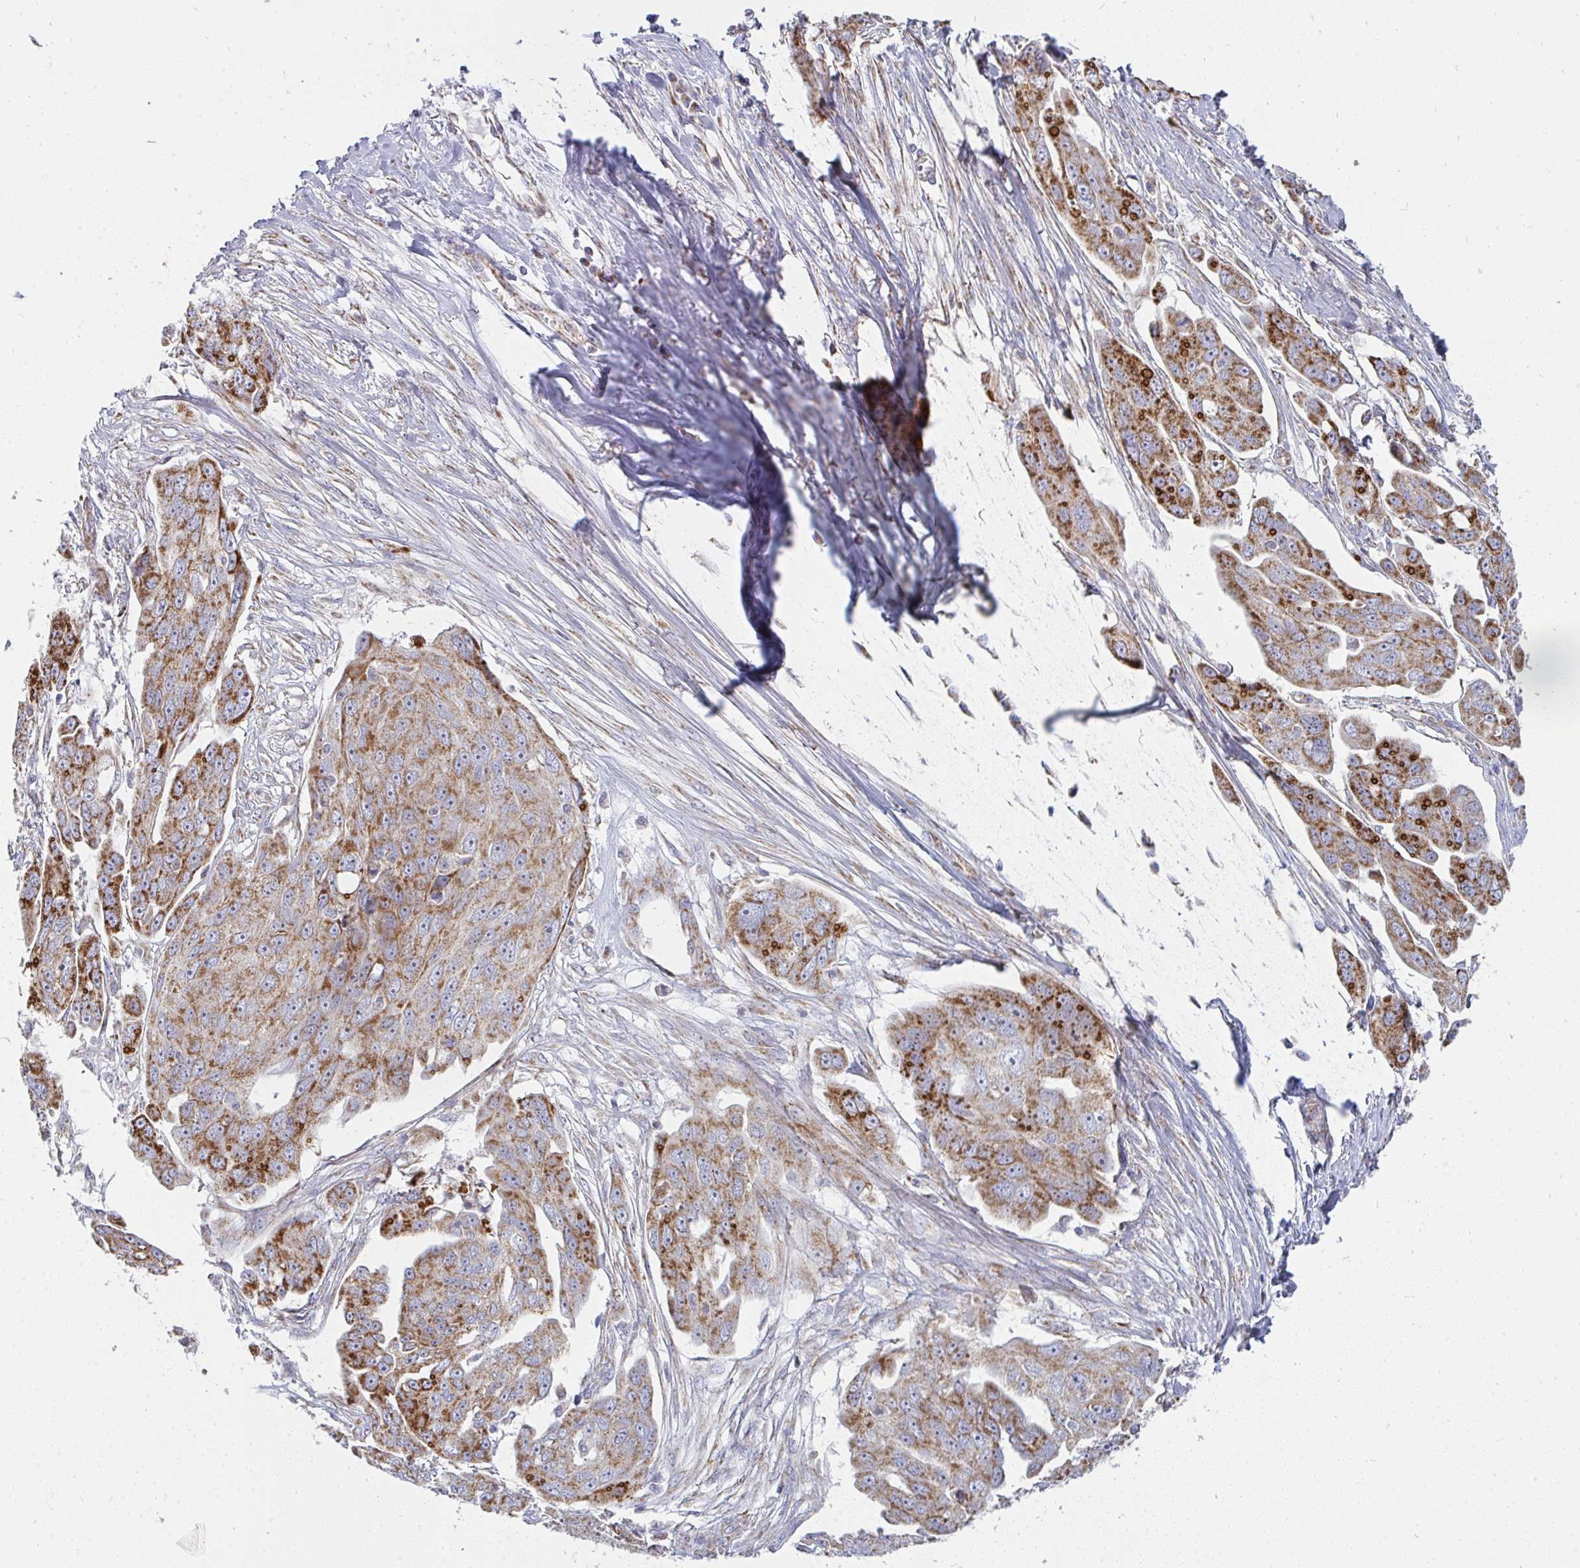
{"staining": {"intensity": "moderate", "quantity": ">75%", "location": "cytoplasmic/membranous"}, "tissue": "ovarian cancer", "cell_type": "Tumor cells", "image_type": "cancer", "snomed": [{"axis": "morphology", "description": "Carcinoma, endometroid"}, {"axis": "topography", "description": "Ovary"}], "caption": "Immunohistochemical staining of endometroid carcinoma (ovarian) shows moderate cytoplasmic/membranous protein expression in approximately >75% of tumor cells.", "gene": "FAHD1", "patient": {"sex": "female", "age": 70}}